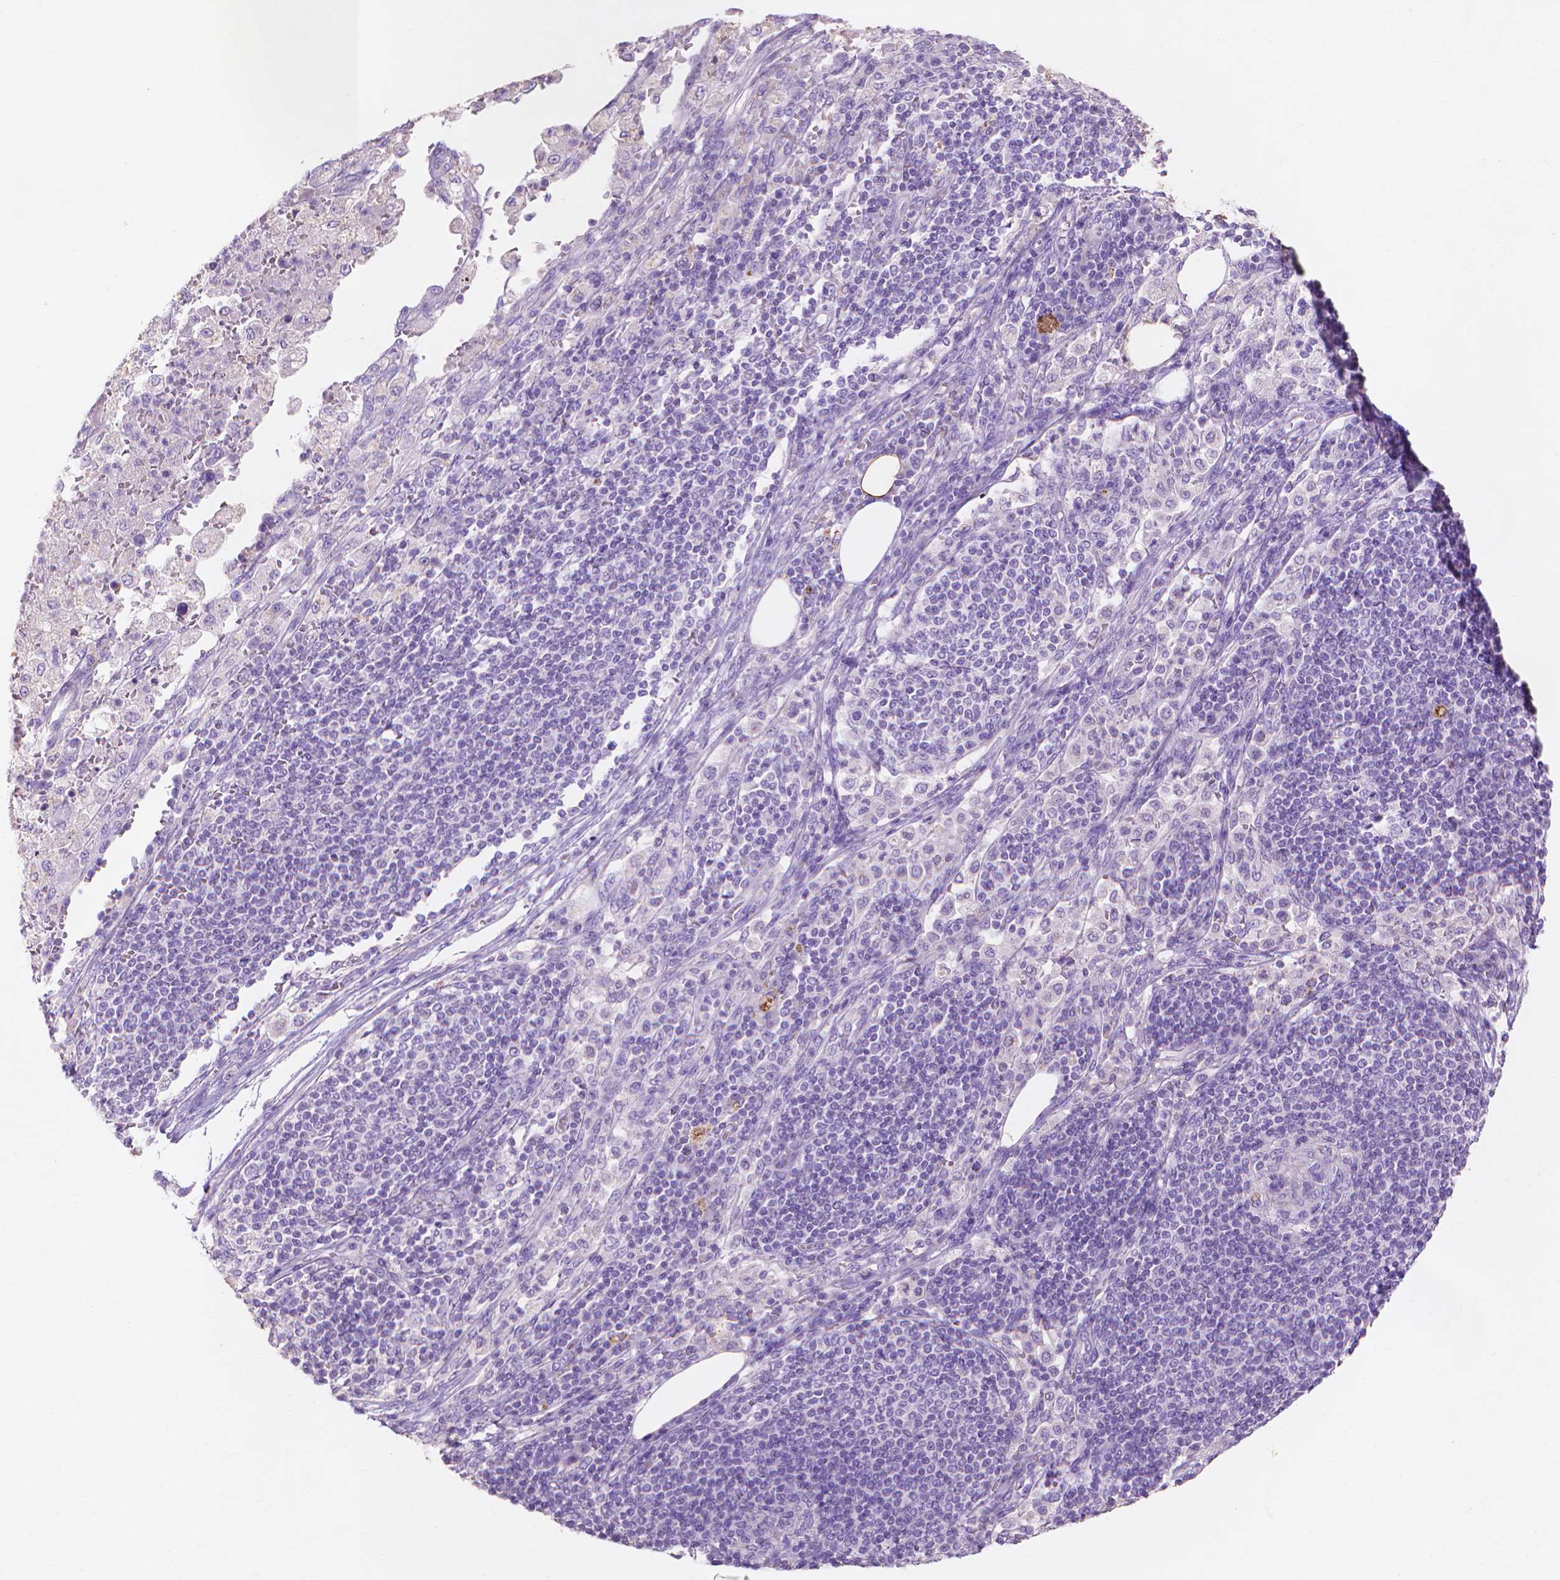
{"staining": {"intensity": "negative", "quantity": "none", "location": "none"}, "tissue": "pancreatic cancer", "cell_type": "Tumor cells", "image_type": "cancer", "snomed": [{"axis": "morphology", "description": "Adenocarcinoma, NOS"}, {"axis": "topography", "description": "Pancreas"}], "caption": "Tumor cells are negative for protein expression in human pancreatic cancer.", "gene": "MMP11", "patient": {"sex": "female", "age": 61}}